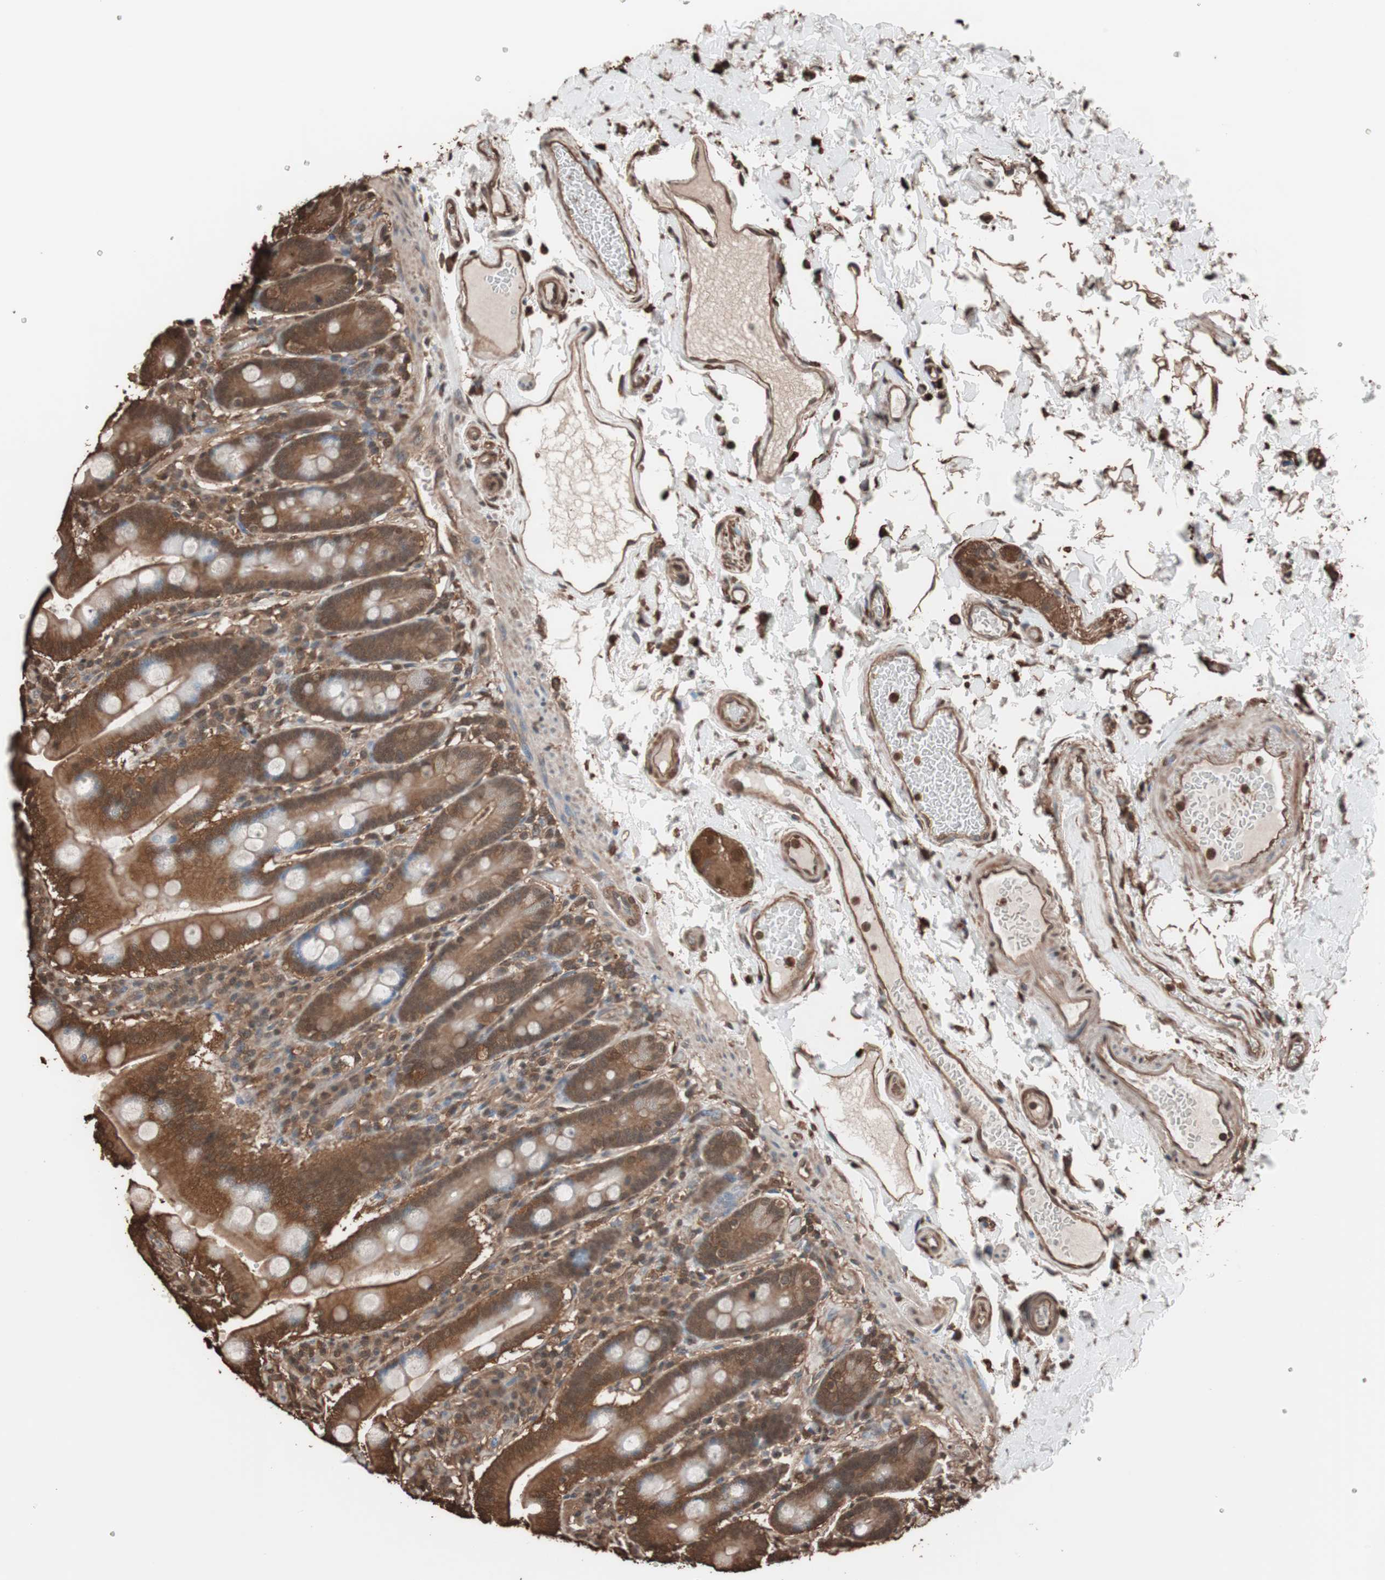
{"staining": {"intensity": "strong", "quantity": ">75%", "location": "cytoplasmic/membranous"}, "tissue": "duodenum", "cell_type": "Glandular cells", "image_type": "normal", "snomed": [{"axis": "morphology", "description": "Normal tissue, NOS"}, {"axis": "topography", "description": "Small intestine, NOS"}], "caption": "The micrograph reveals a brown stain indicating the presence of a protein in the cytoplasmic/membranous of glandular cells in duodenum.", "gene": "CALM2", "patient": {"sex": "female", "age": 71}}